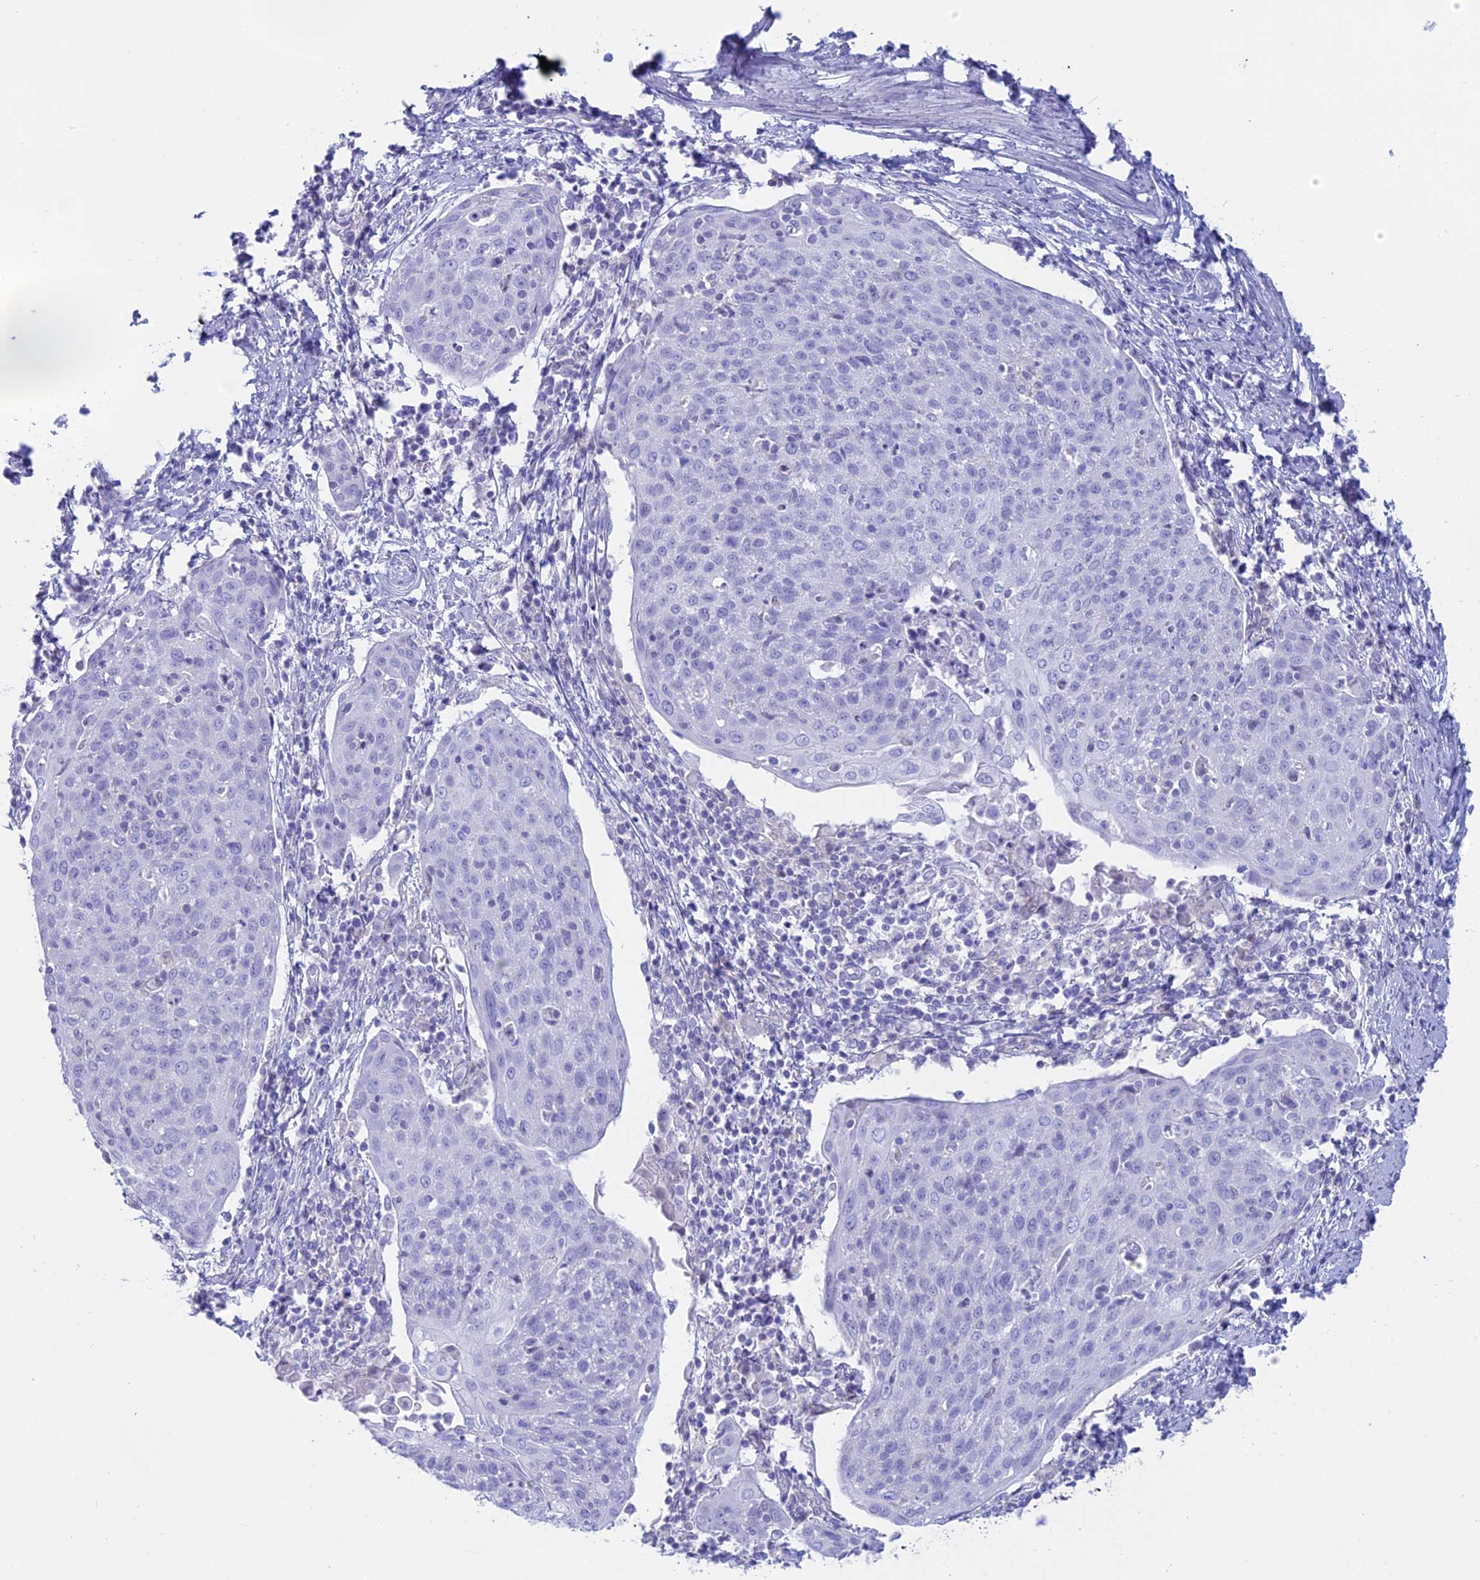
{"staining": {"intensity": "negative", "quantity": "none", "location": "none"}, "tissue": "cervical cancer", "cell_type": "Tumor cells", "image_type": "cancer", "snomed": [{"axis": "morphology", "description": "Squamous cell carcinoma, NOS"}, {"axis": "topography", "description": "Cervix"}], "caption": "The photomicrograph shows no significant positivity in tumor cells of cervical cancer.", "gene": "RP1", "patient": {"sex": "female", "age": 67}}